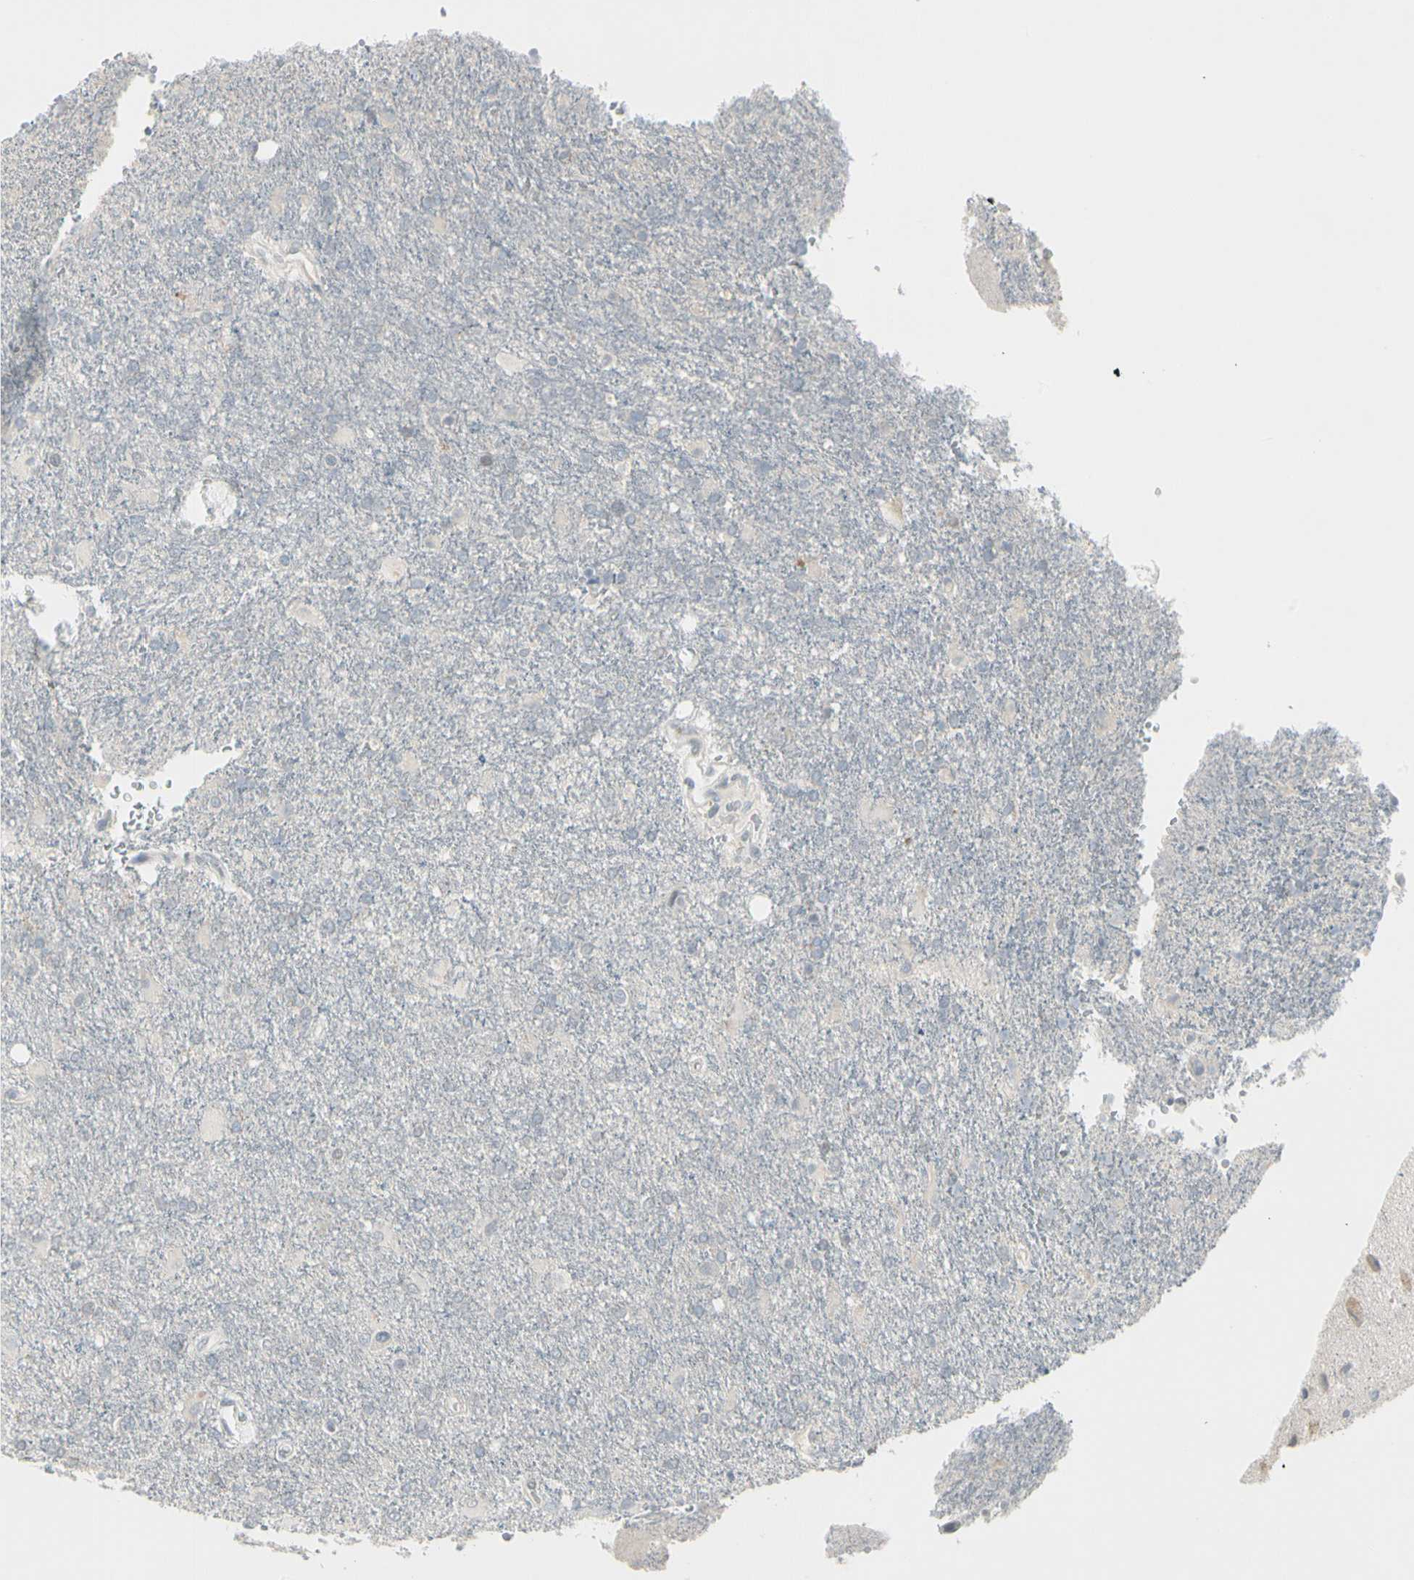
{"staining": {"intensity": "negative", "quantity": "none", "location": "none"}, "tissue": "glioma", "cell_type": "Tumor cells", "image_type": "cancer", "snomed": [{"axis": "morphology", "description": "Glioma, malignant, High grade"}, {"axis": "topography", "description": "Brain"}], "caption": "An image of human high-grade glioma (malignant) is negative for staining in tumor cells. (DAB immunohistochemistry (IHC) visualized using brightfield microscopy, high magnification).", "gene": "DMPK", "patient": {"sex": "male", "age": 71}}